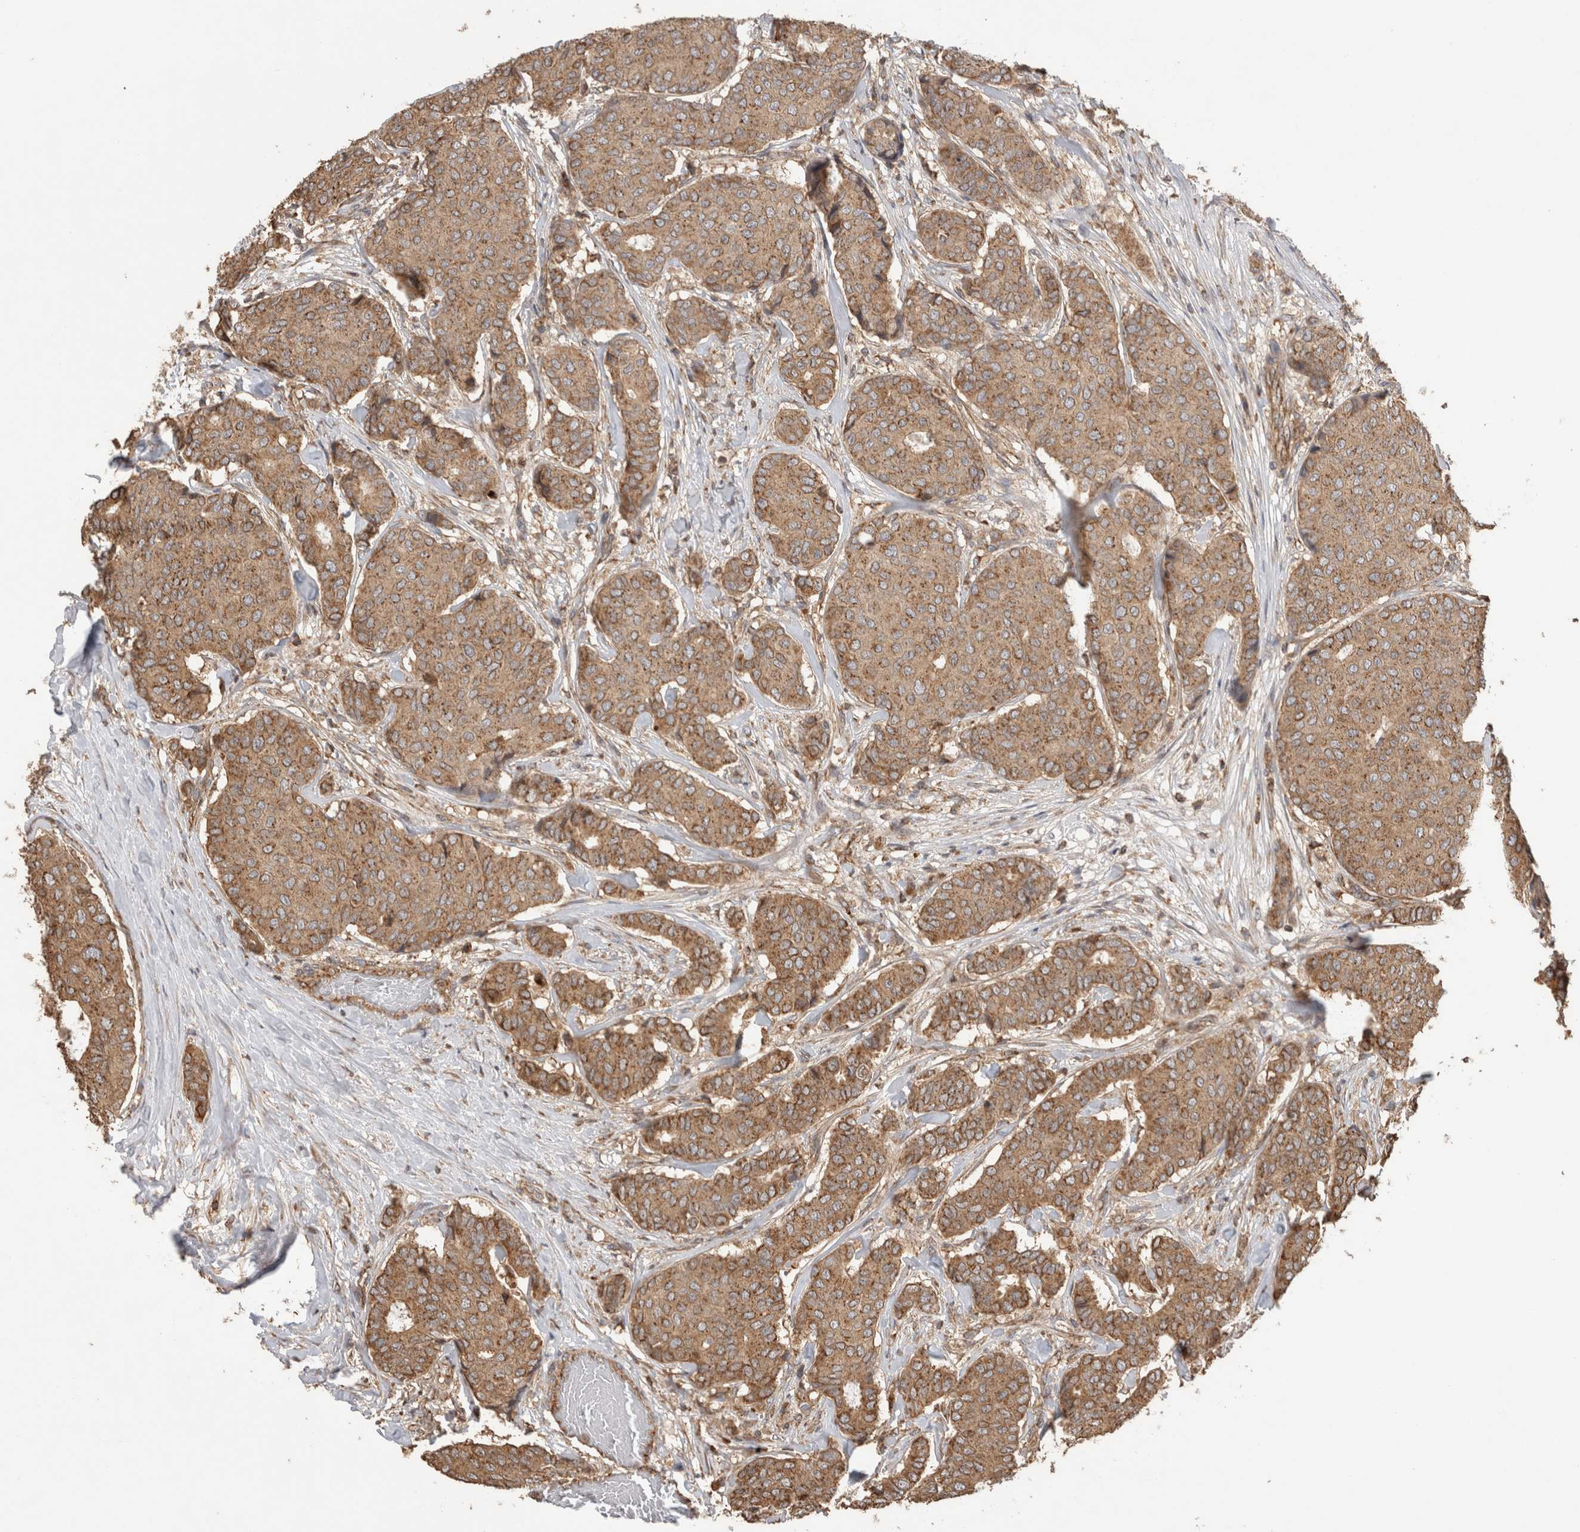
{"staining": {"intensity": "moderate", "quantity": ">75%", "location": "cytoplasmic/membranous"}, "tissue": "breast cancer", "cell_type": "Tumor cells", "image_type": "cancer", "snomed": [{"axis": "morphology", "description": "Duct carcinoma"}, {"axis": "topography", "description": "Breast"}], "caption": "Immunohistochemical staining of human breast invasive ductal carcinoma shows moderate cytoplasmic/membranous protein positivity in about >75% of tumor cells.", "gene": "IMMP2L", "patient": {"sex": "female", "age": 75}}